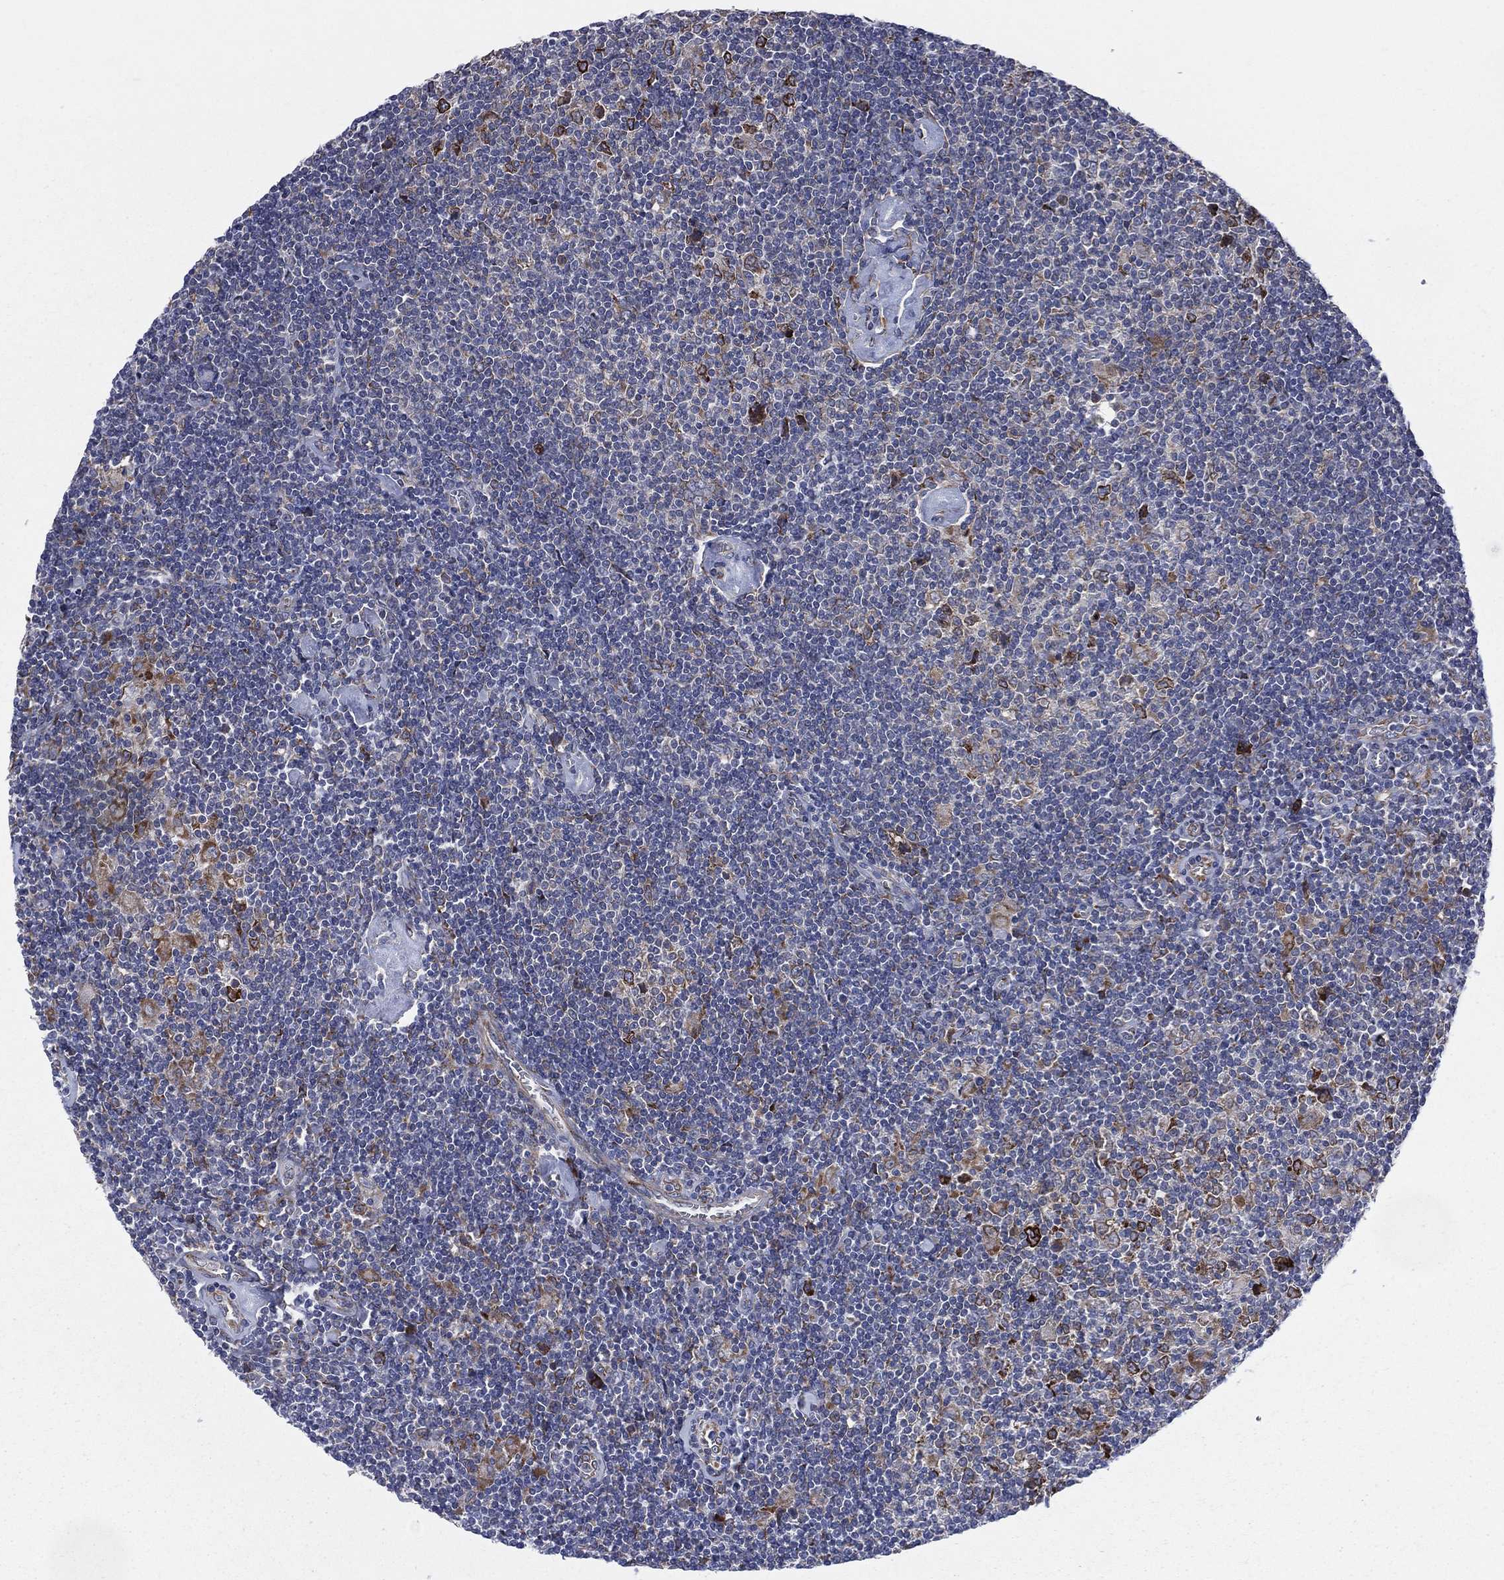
{"staining": {"intensity": "moderate", "quantity": "<25%", "location": "cytoplasmic/membranous"}, "tissue": "lymphoma", "cell_type": "Tumor cells", "image_type": "cancer", "snomed": [{"axis": "morphology", "description": "Hodgkin's disease, NOS"}, {"axis": "topography", "description": "Lymph node"}], "caption": "Lymphoma stained for a protein (brown) shows moderate cytoplasmic/membranous positive expression in about <25% of tumor cells.", "gene": "CCDC159", "patient": {"sex": "male", "age": 40}}